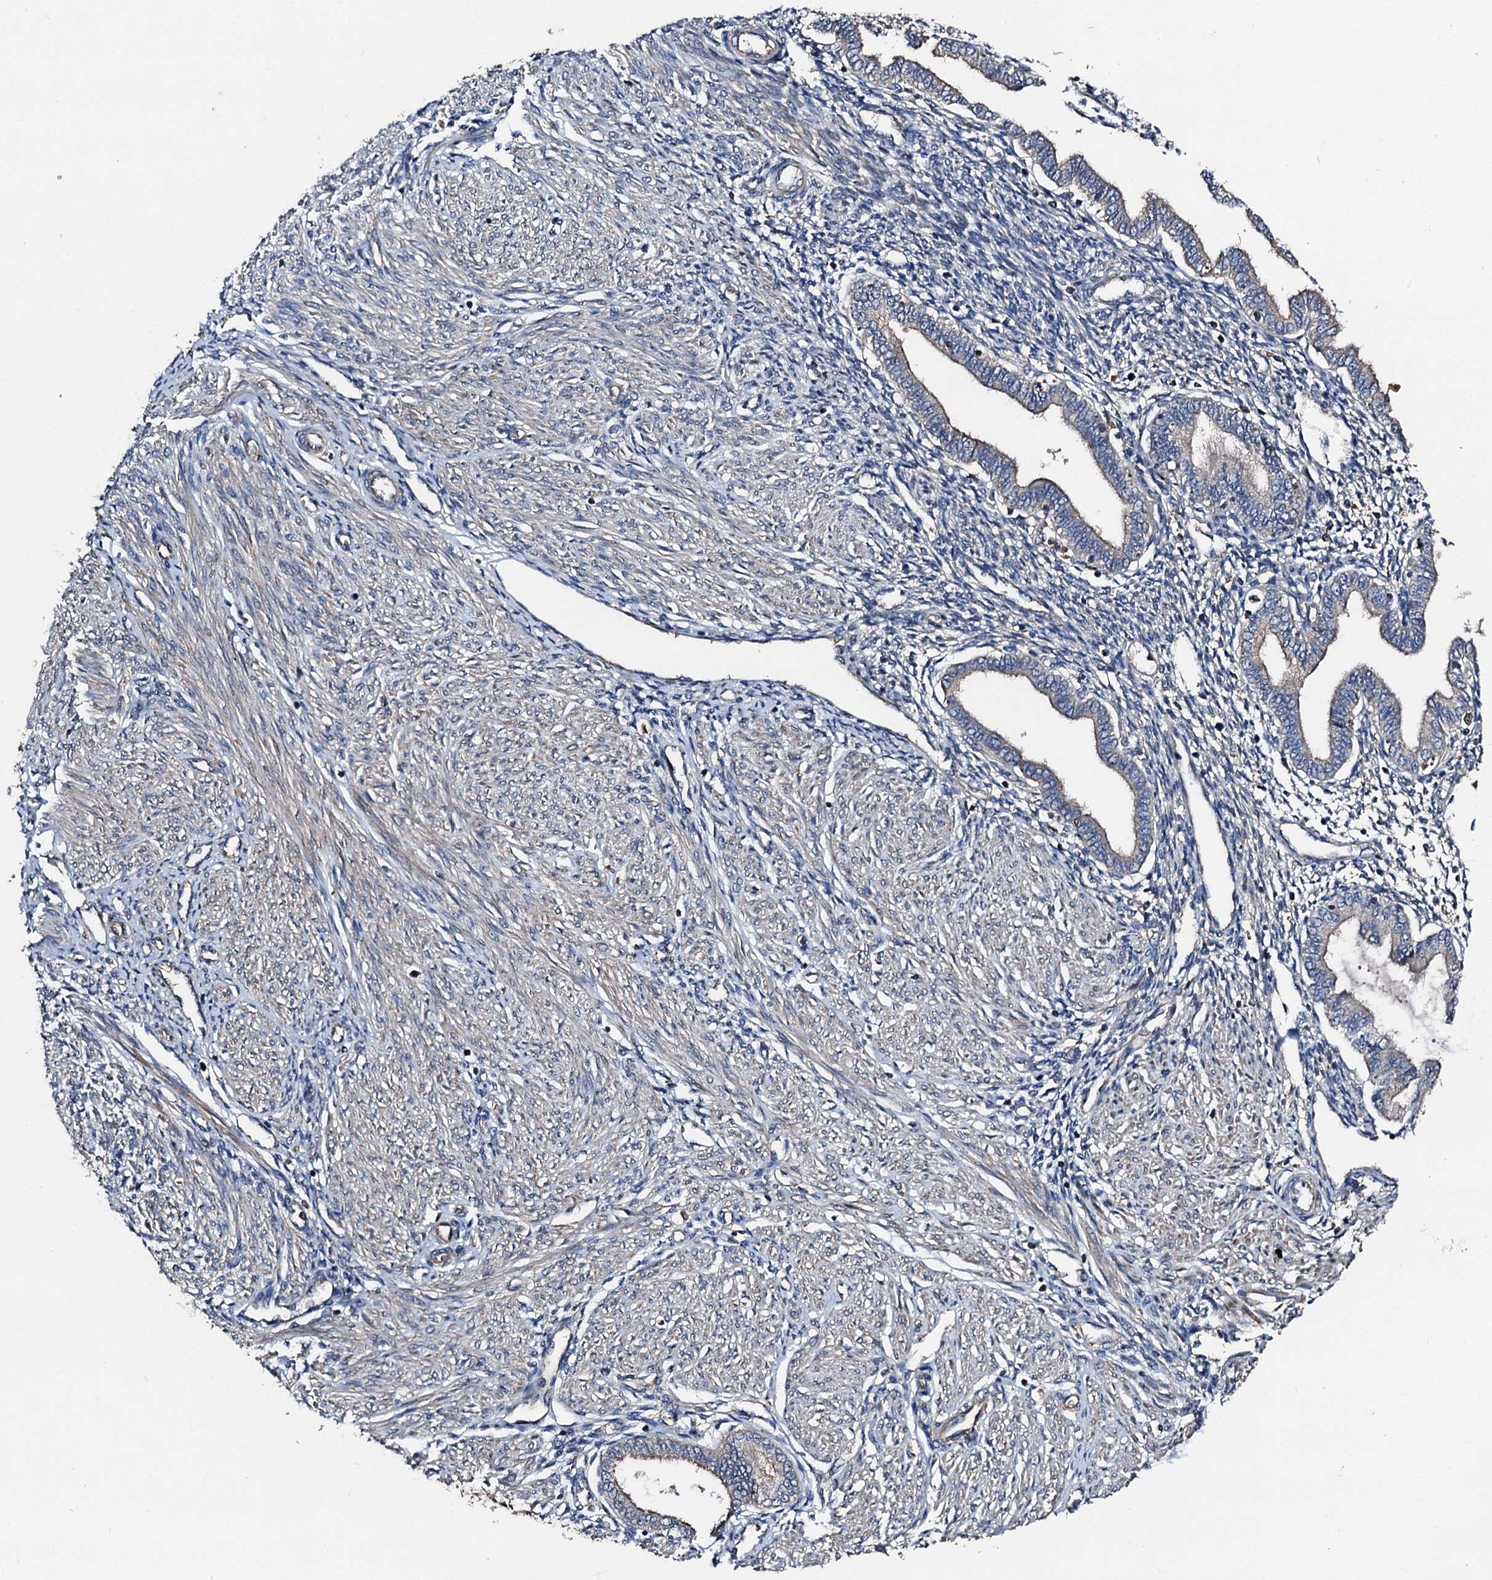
{"staining": {"intensity": "weak", "quantity": "<25%", "location": "cytoplasmic/membranous"}, "tissue": "endometrium", "cell_type": "Cells in endometrial stroma", "image_type": "normal", "snomed": [{"axis": "morphology", "description": "Normal tissue, NOS"}, {"axis": "topography", "description": "Endometrium"}], "caption": "This is an IHC micrograph of unremarkable endometrium. There is no positivity in cells in endometrial stroma.", "gene": "FGD4", "patient": {"sex": "female", "age": 53}}